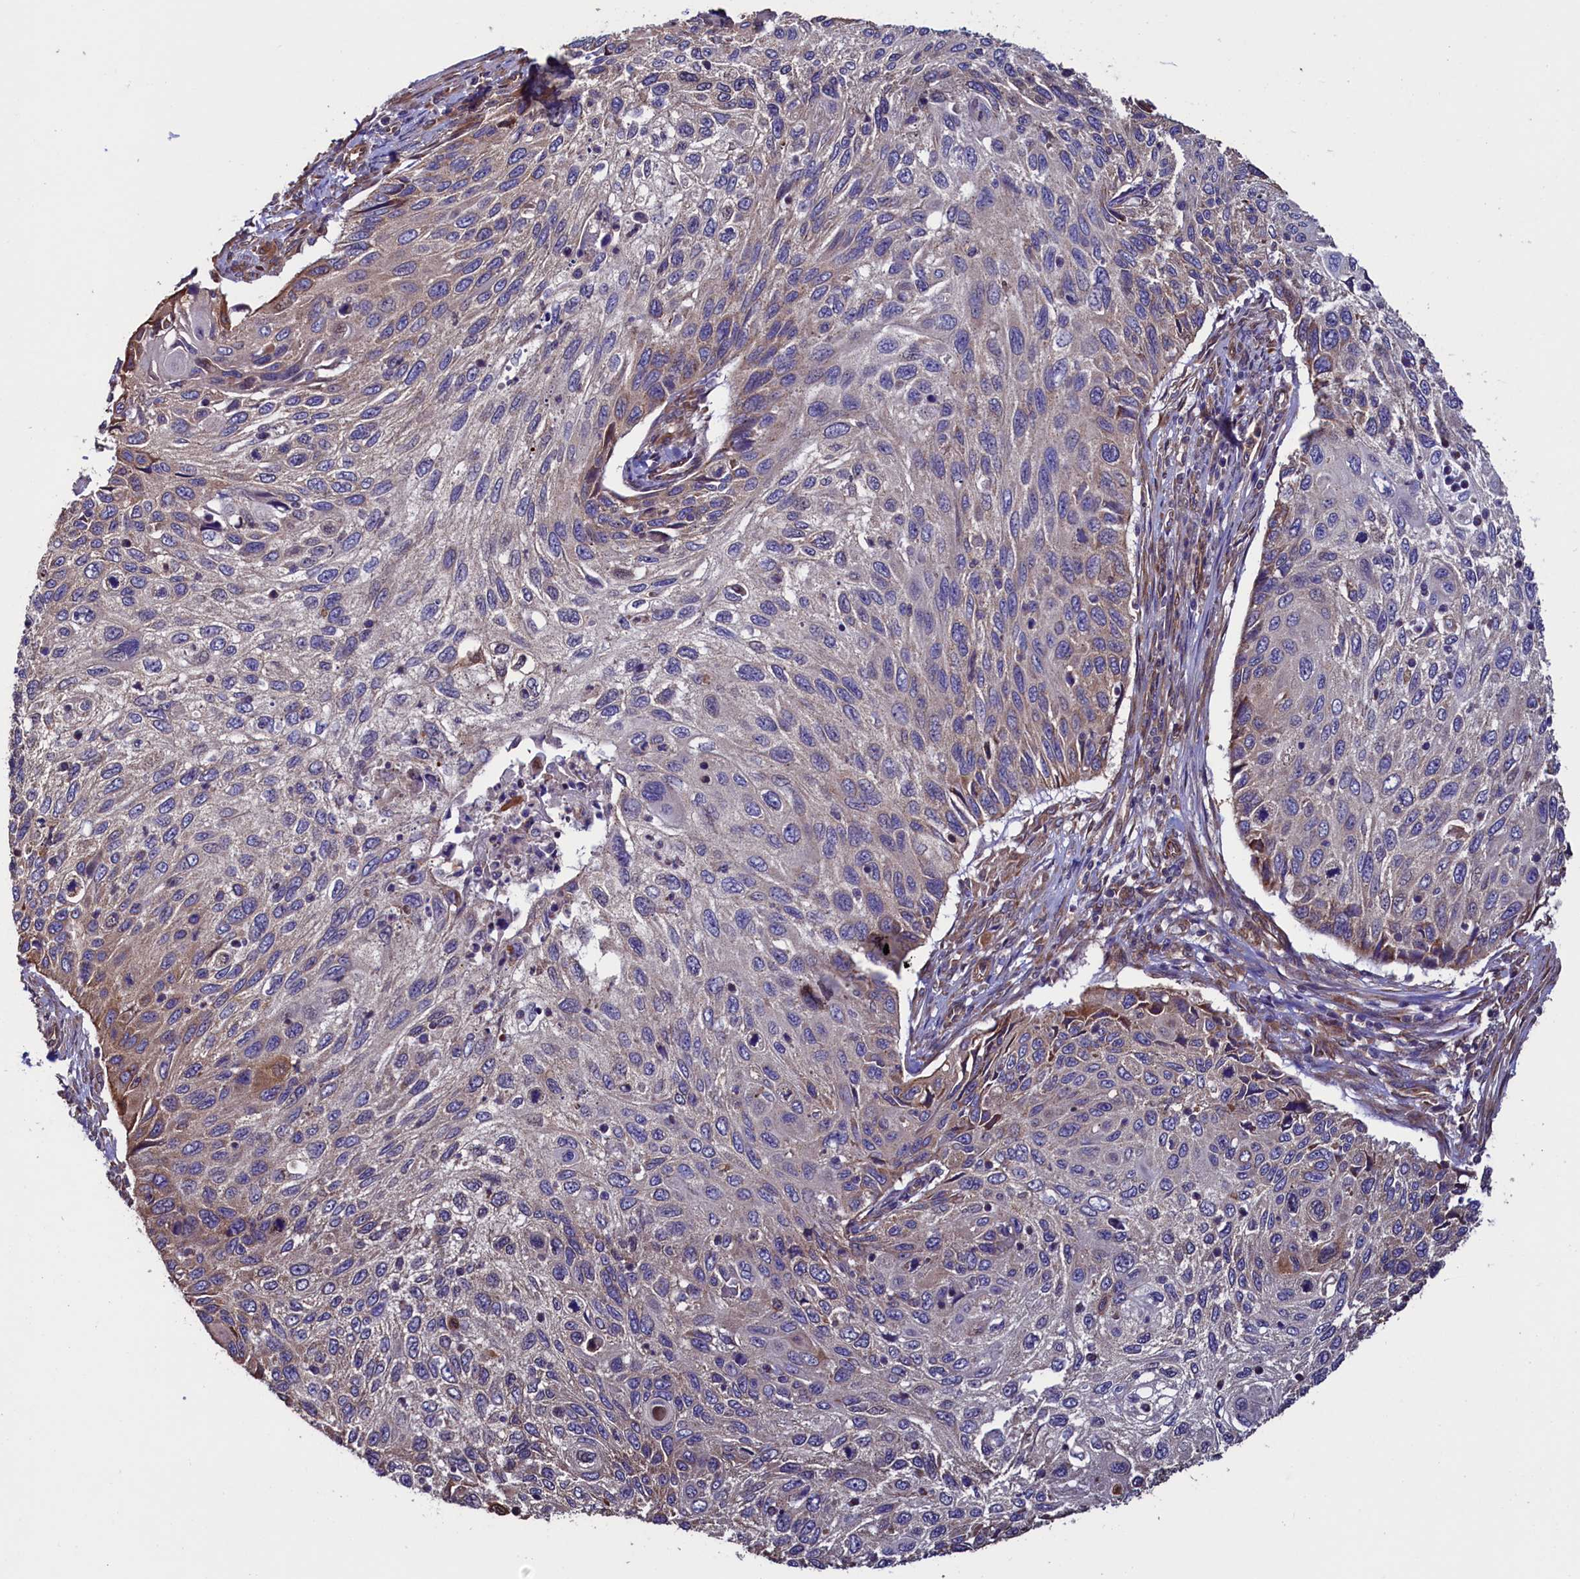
{"staining": {"intensity": "weak", "quantity": "<25%", "location": "cytoplasmic/membranous"}, "tissue": "cervical cancer", "cell_type": "Tumor cells", "image_type": "cancer", "snomed": [{"axis": "morphology", "description": "Squamous cell carcinoma, NOS"}, {"axis": "topography", "description": "Cervix"}], "caption": "Tumor cells show no significant expression in cervical cancer.", "gene": "ATXN2L", "patient": {"sex": "female", "age": 70}}